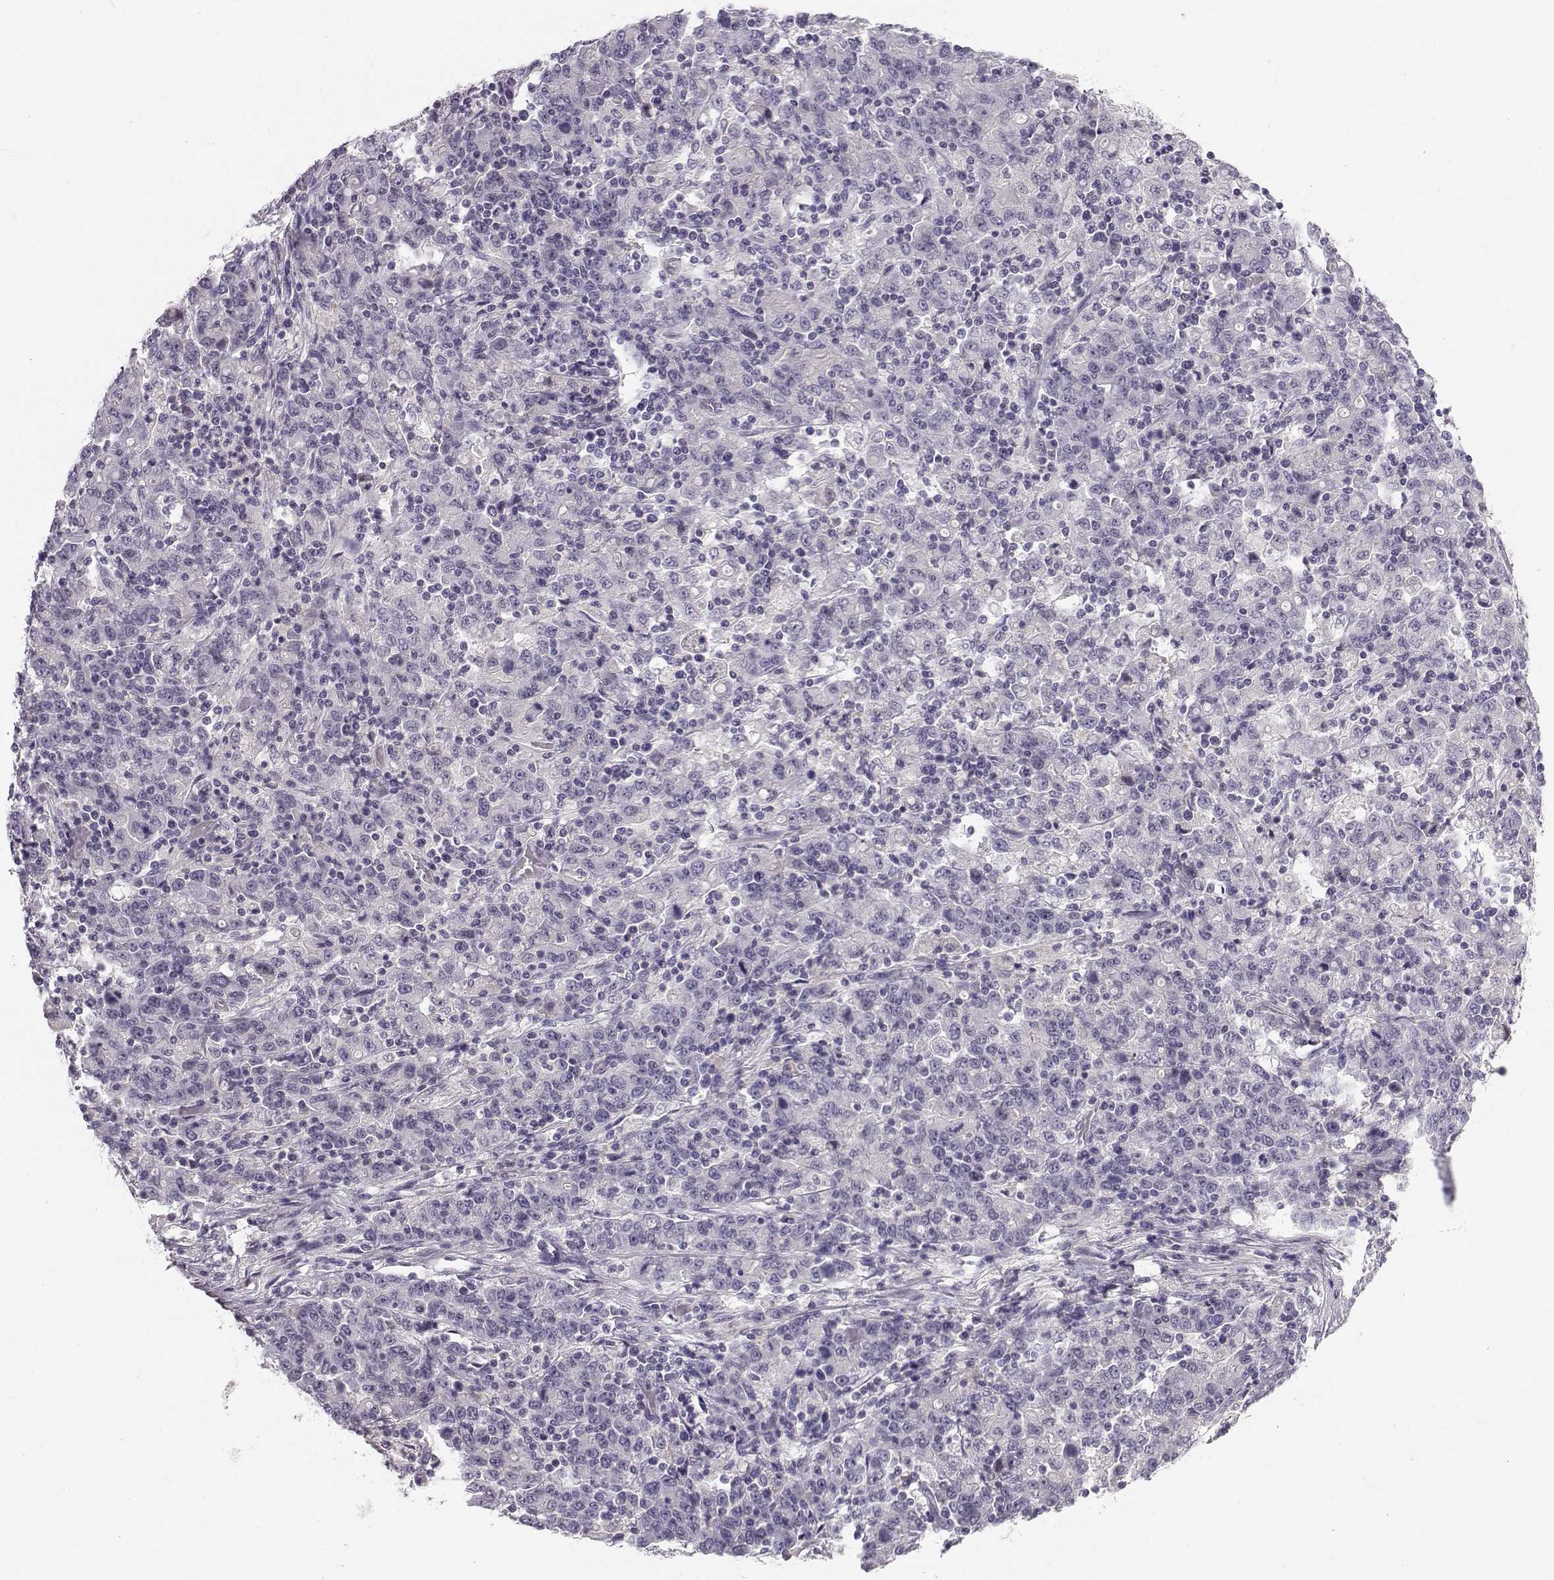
{"staining": {"intensity": "negative", "quantity": "none", "location": "none"}, "tissue": "stomach cancer", "cell_type": "Tumor cells", "image_type": "cancer", "snomed": [{"axis": "morphology", "description": "Adenocarcinoma, NOS"}, {"axis": "topography", "description": "Stomach, upper"}], "caption": "Immunohistochemistry (IHC) histopathology image of neoplastic tissue: human stomach adenocarcinoma stained with DAB displays no significant protein expression in tumor cells.", "gene": "MROH7", "patient": {"sex": "male", "age": 69}}